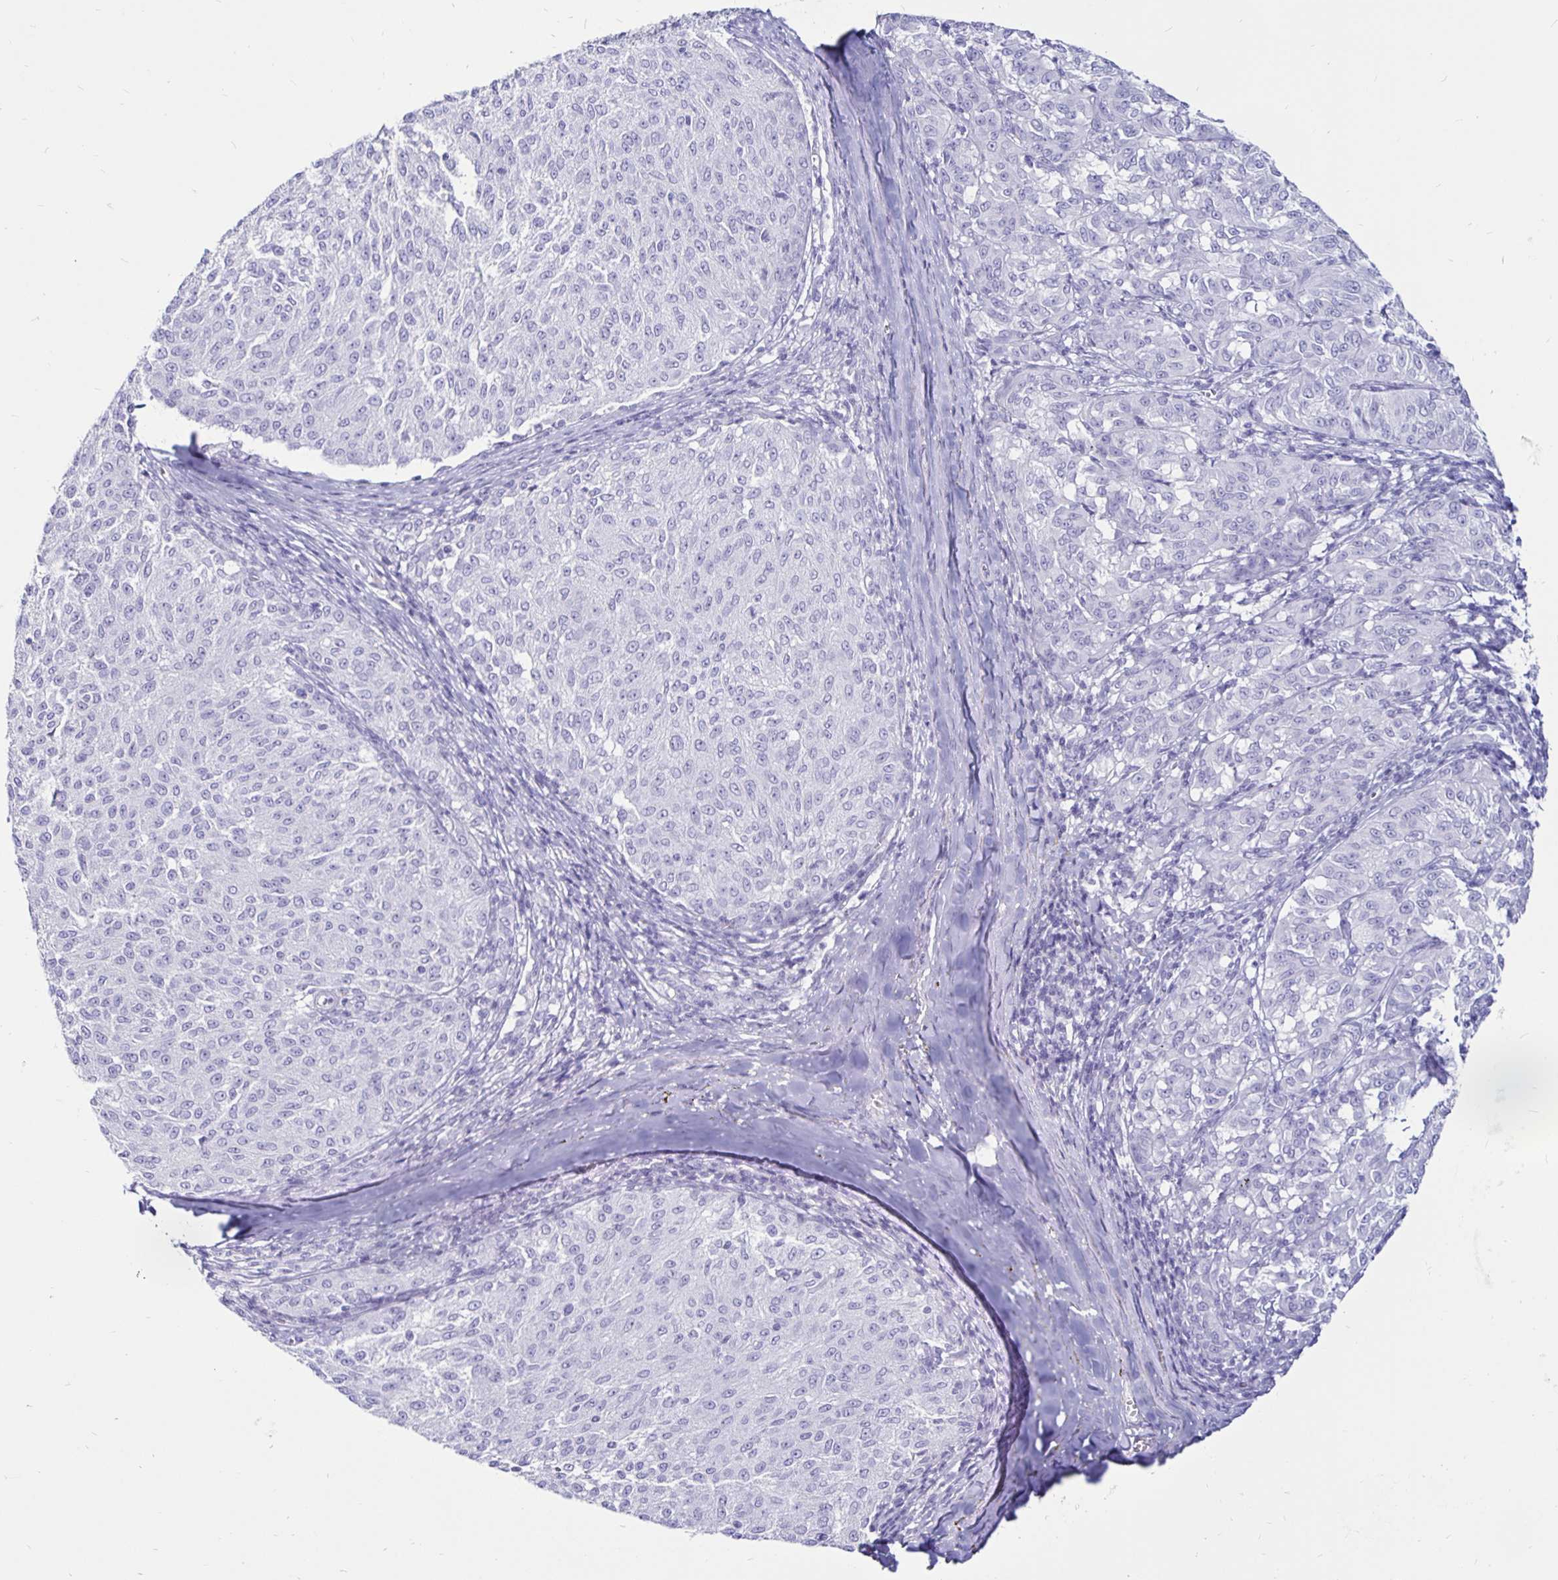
{"staining": {"intensity": "negative", "quantity": "none", "location": "none"}, "tissue": "melanoma", "cell_type": "Tumor cells", "image_type": "cancer", "snomed": [{"axis": "morphology", "description": "Malignant melanoma, NOS"}, {"axis": "topography", "description": "Skin"}], "caption": "Immunohistochemistry micrograph of human melanoma stained for a protein (brown), which reveals no staining in tumor cells.", "gene": "TIMP1", "patient": {"sex": "female", "age": 72}}